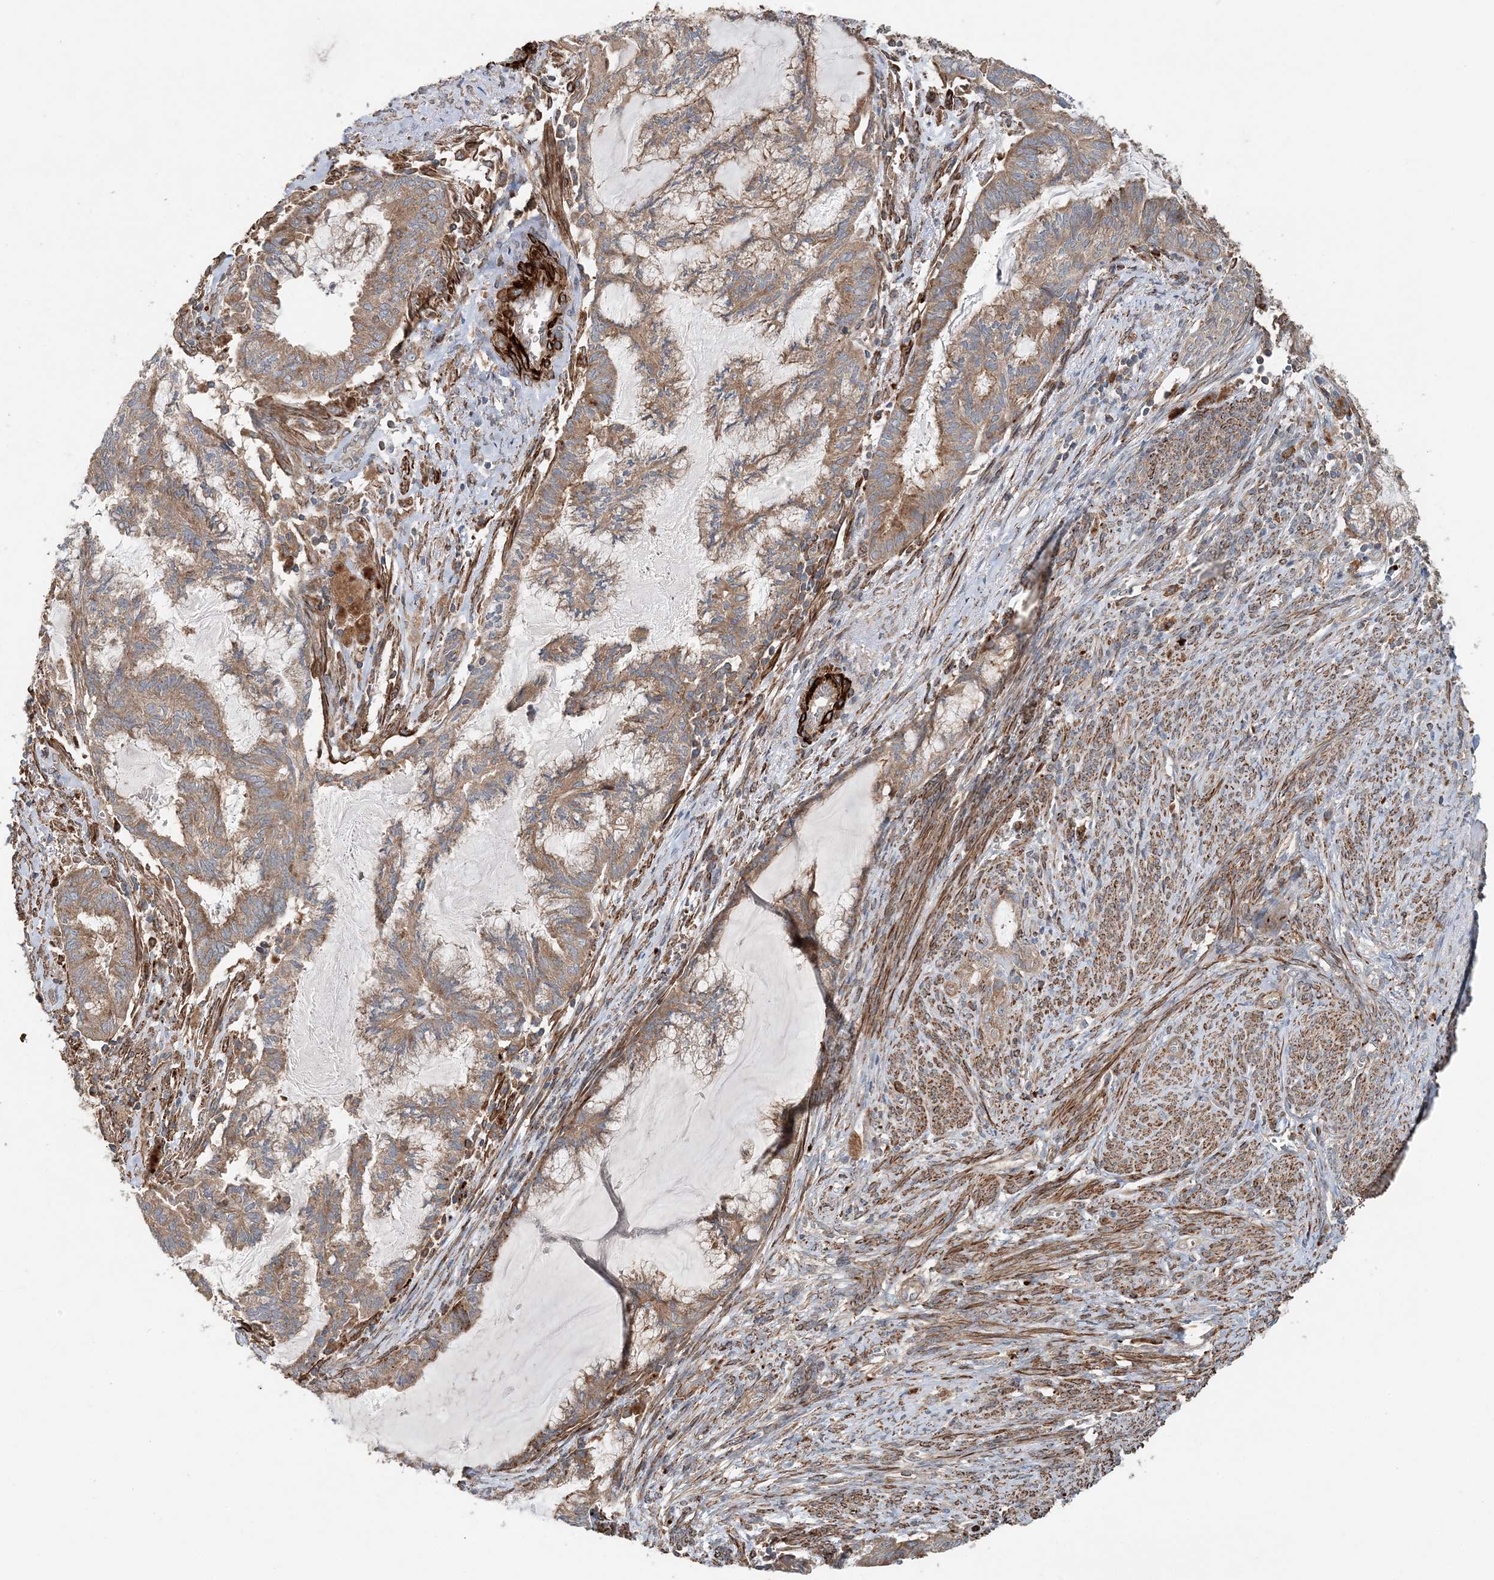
{"staining": {"intensity": "moderate", "quantity": ">75%", "location": "cytoplasmic/membranous"}, "tissue": "endometrial cancer", "cell_type": "Tumor cells", "image_type": "cancer", "snomed": [{"axis": "morphology", "description": "Adenocarcinoma, NOS"}, {"axis": "topography", "description": "Endometrium"}], "caption": "Immunohistochemical staining of endometrial cancer (adenocarcinoma) demonstrates medium levels of moderate cytoplasmic/membranous positivity in about >75% of tumor cells.", "gene": "TTI1", "patient": {"sex": "female", "age": 86}}